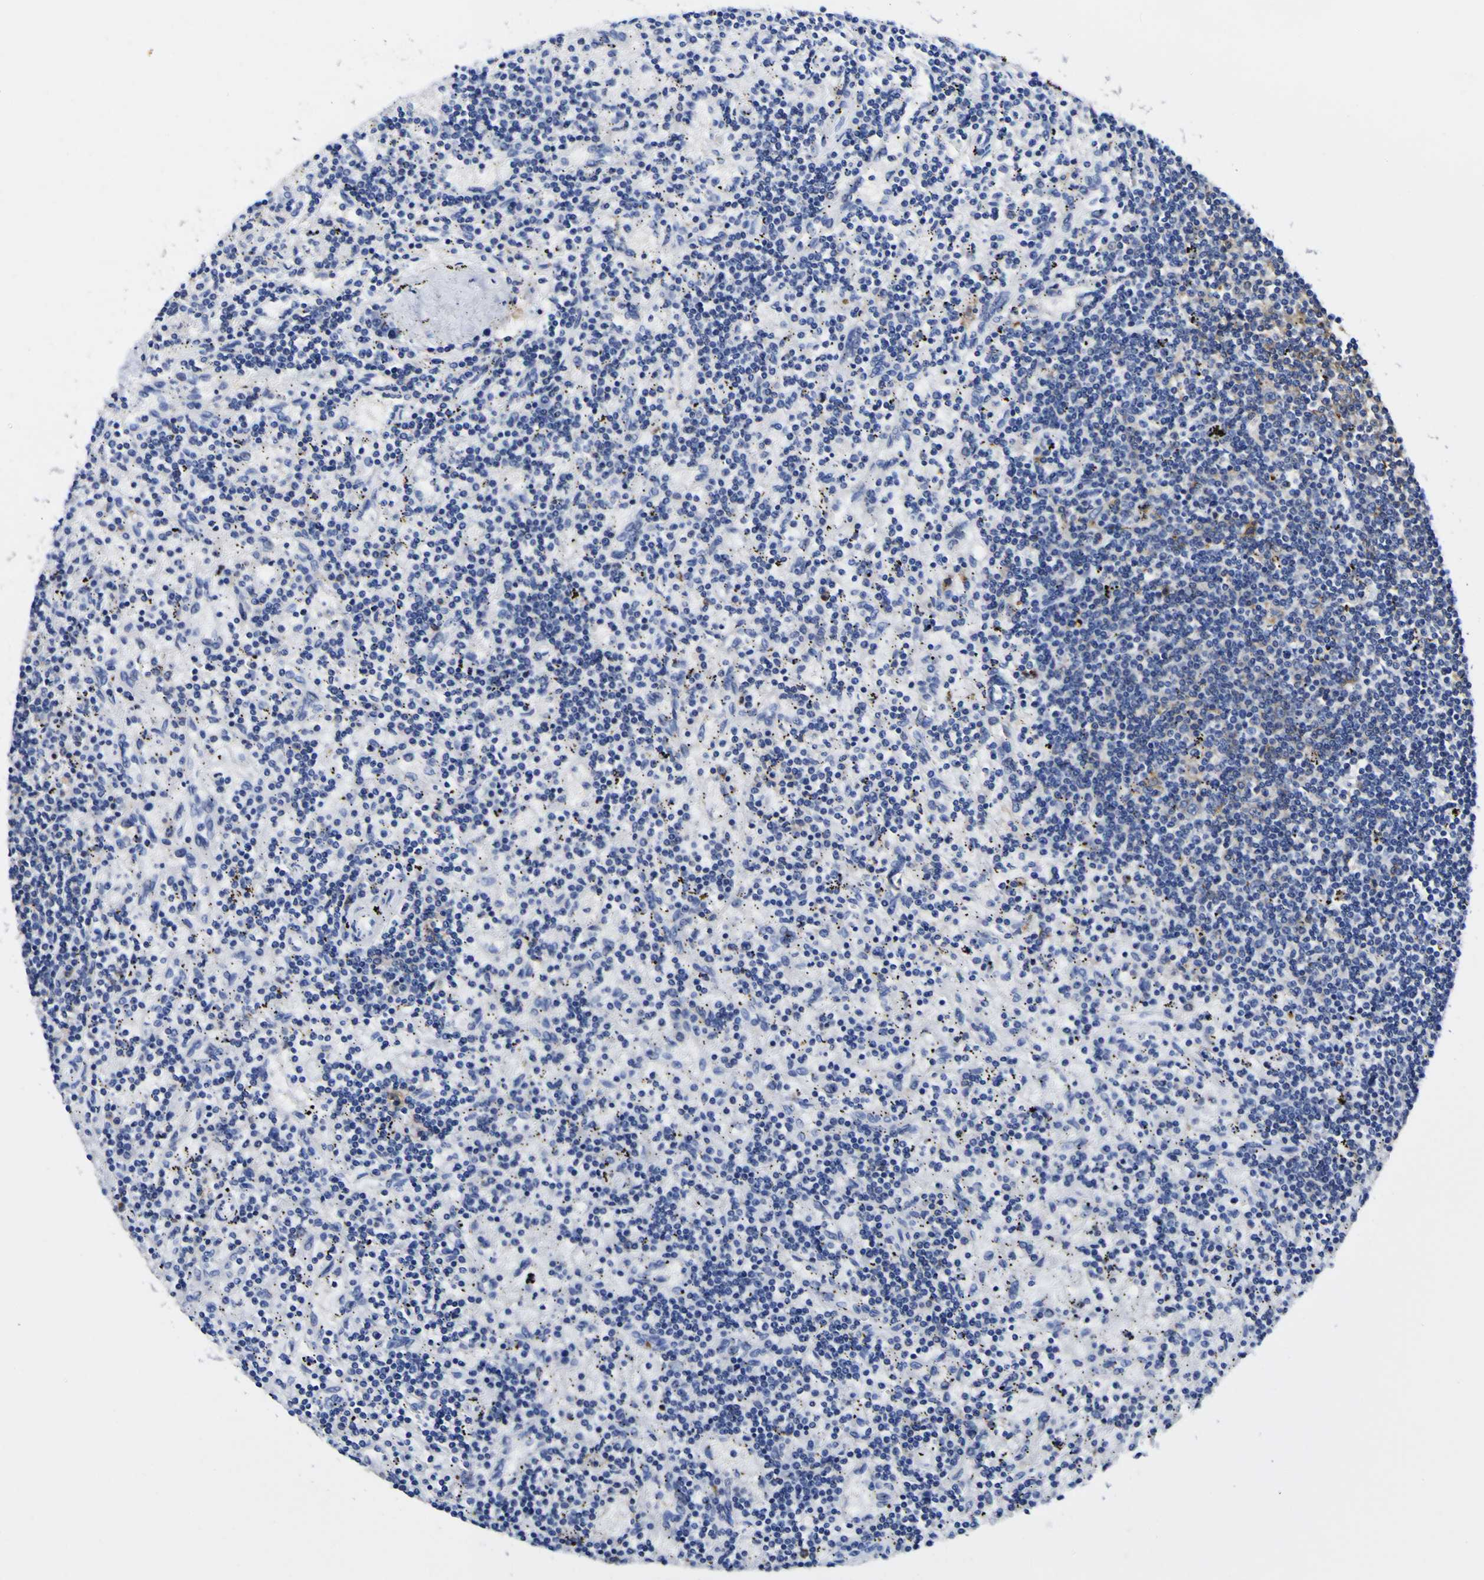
{"staining": {"intensity": "moderate", "quantity": "<25%", "location": "cytoplasmic/membranous"}, "tissue": "lymphoma", "cell_type": "Tumor cells", "image_type": "cancer", "snomed": [{"axis": "morphology", "description": "Malignant lymphoma, non-Hodgkin's type, Low grade"}, {"axis": "topography", "description": "Spleen"}], "caption": "High-magnification brightfield microscopy of malignant lymphoma, non-Hodgkin's type (low-grade) stained with DAB (brown) and counterstained with hematoxylin (blue). tumor cells exhibit moderate cytoplasmic/membranous expression is present in about<25% of cells.", "gene": "HLA-DQA1", "patient": {"sex": "male", "age": 76}}